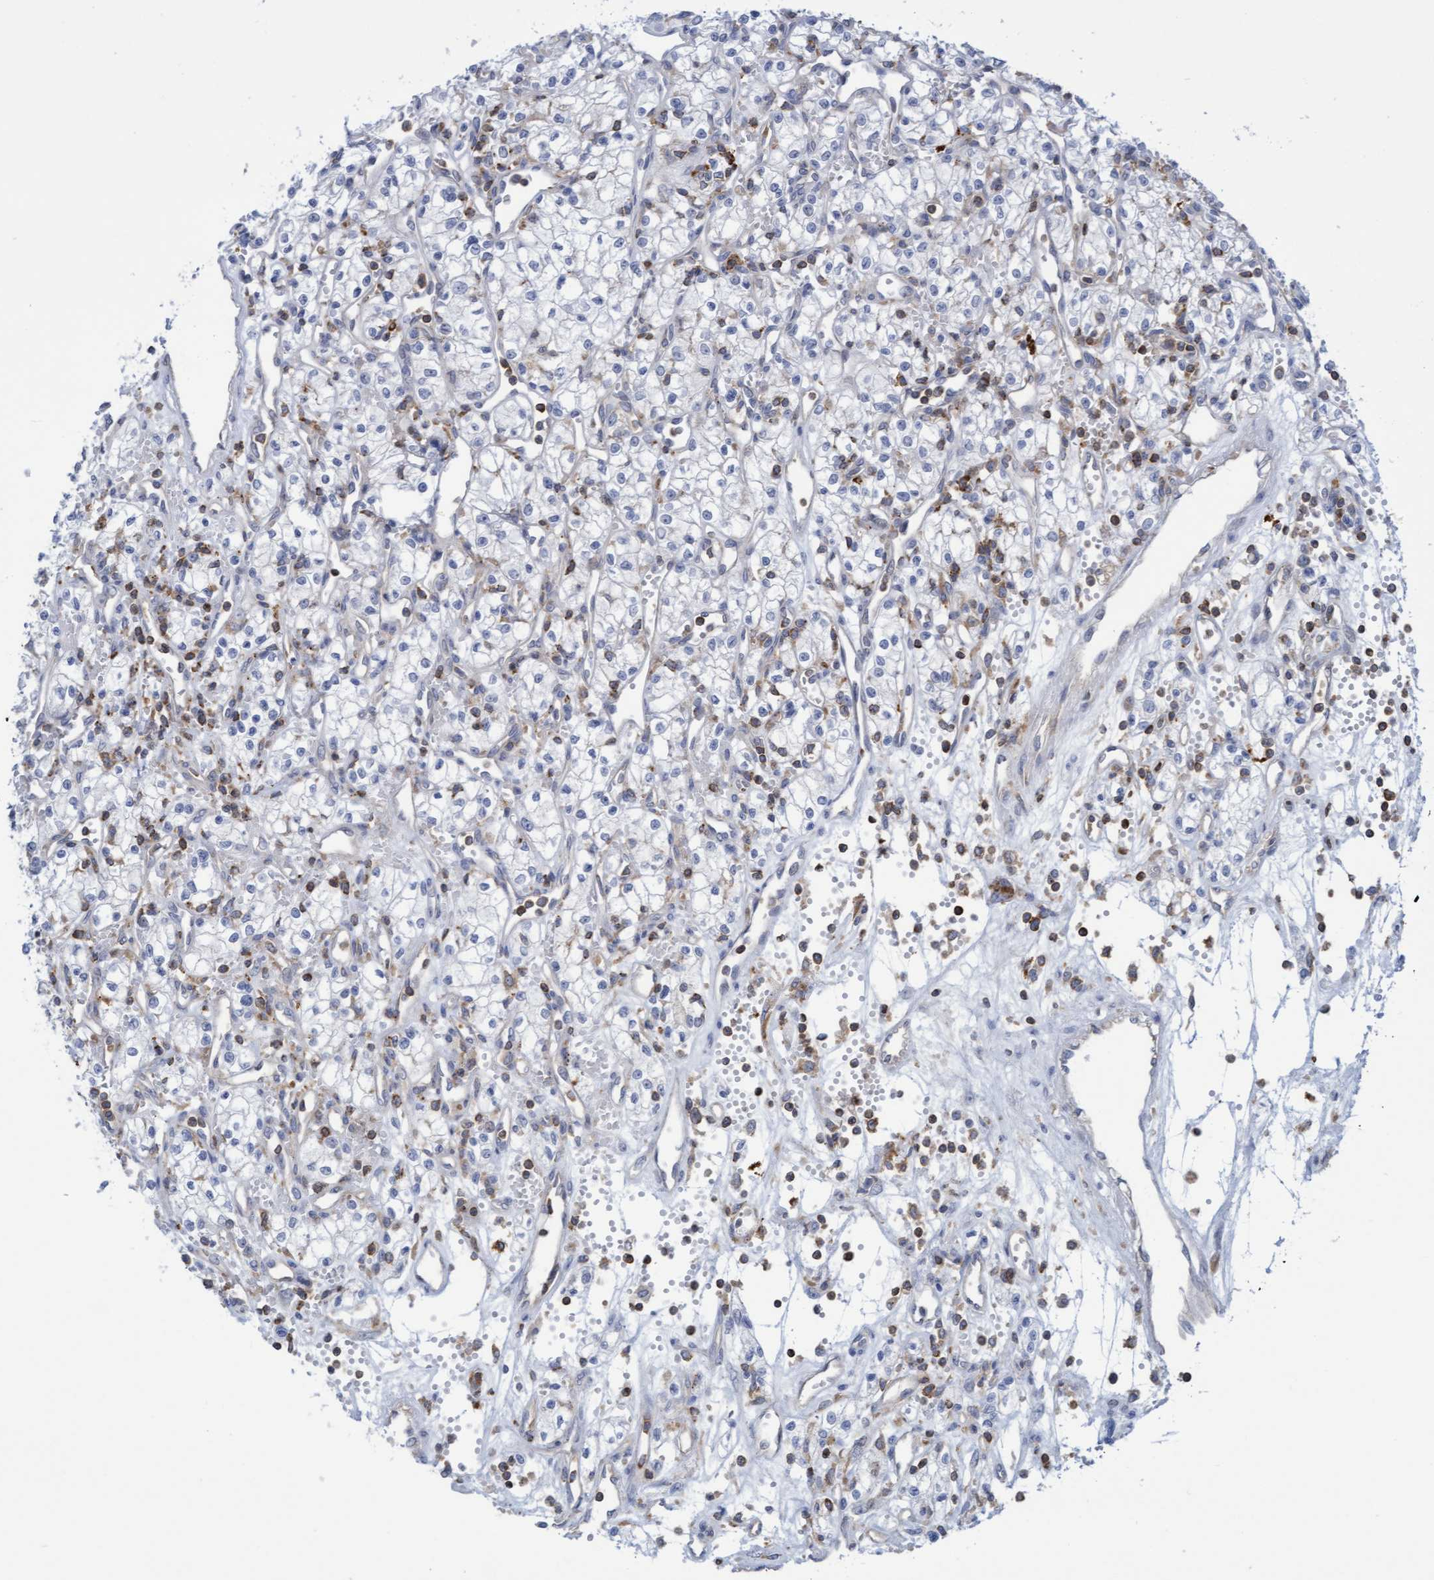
{"staining": {"intensity": "negative", "quantity": "none", "location": "none"}, "tissue": "renal cancer", "cell_type": "Tumor cells", "image_type": "cancer", "snomed": [{"axis": "morphology", "description": "Adenocarcinoma, NOS"}, {"axis": "topography", "description": "Kidney"}], "caption": "An immunohistochemistry (IHC) histopathology image of renal cancer is shown. There is no staining in tumor cells of renal cancer. (Brightfield microscopy of DAB IHC at high magnification).", "gene": "FNBP1", "patient": {"sex": "male", "age": 59}}